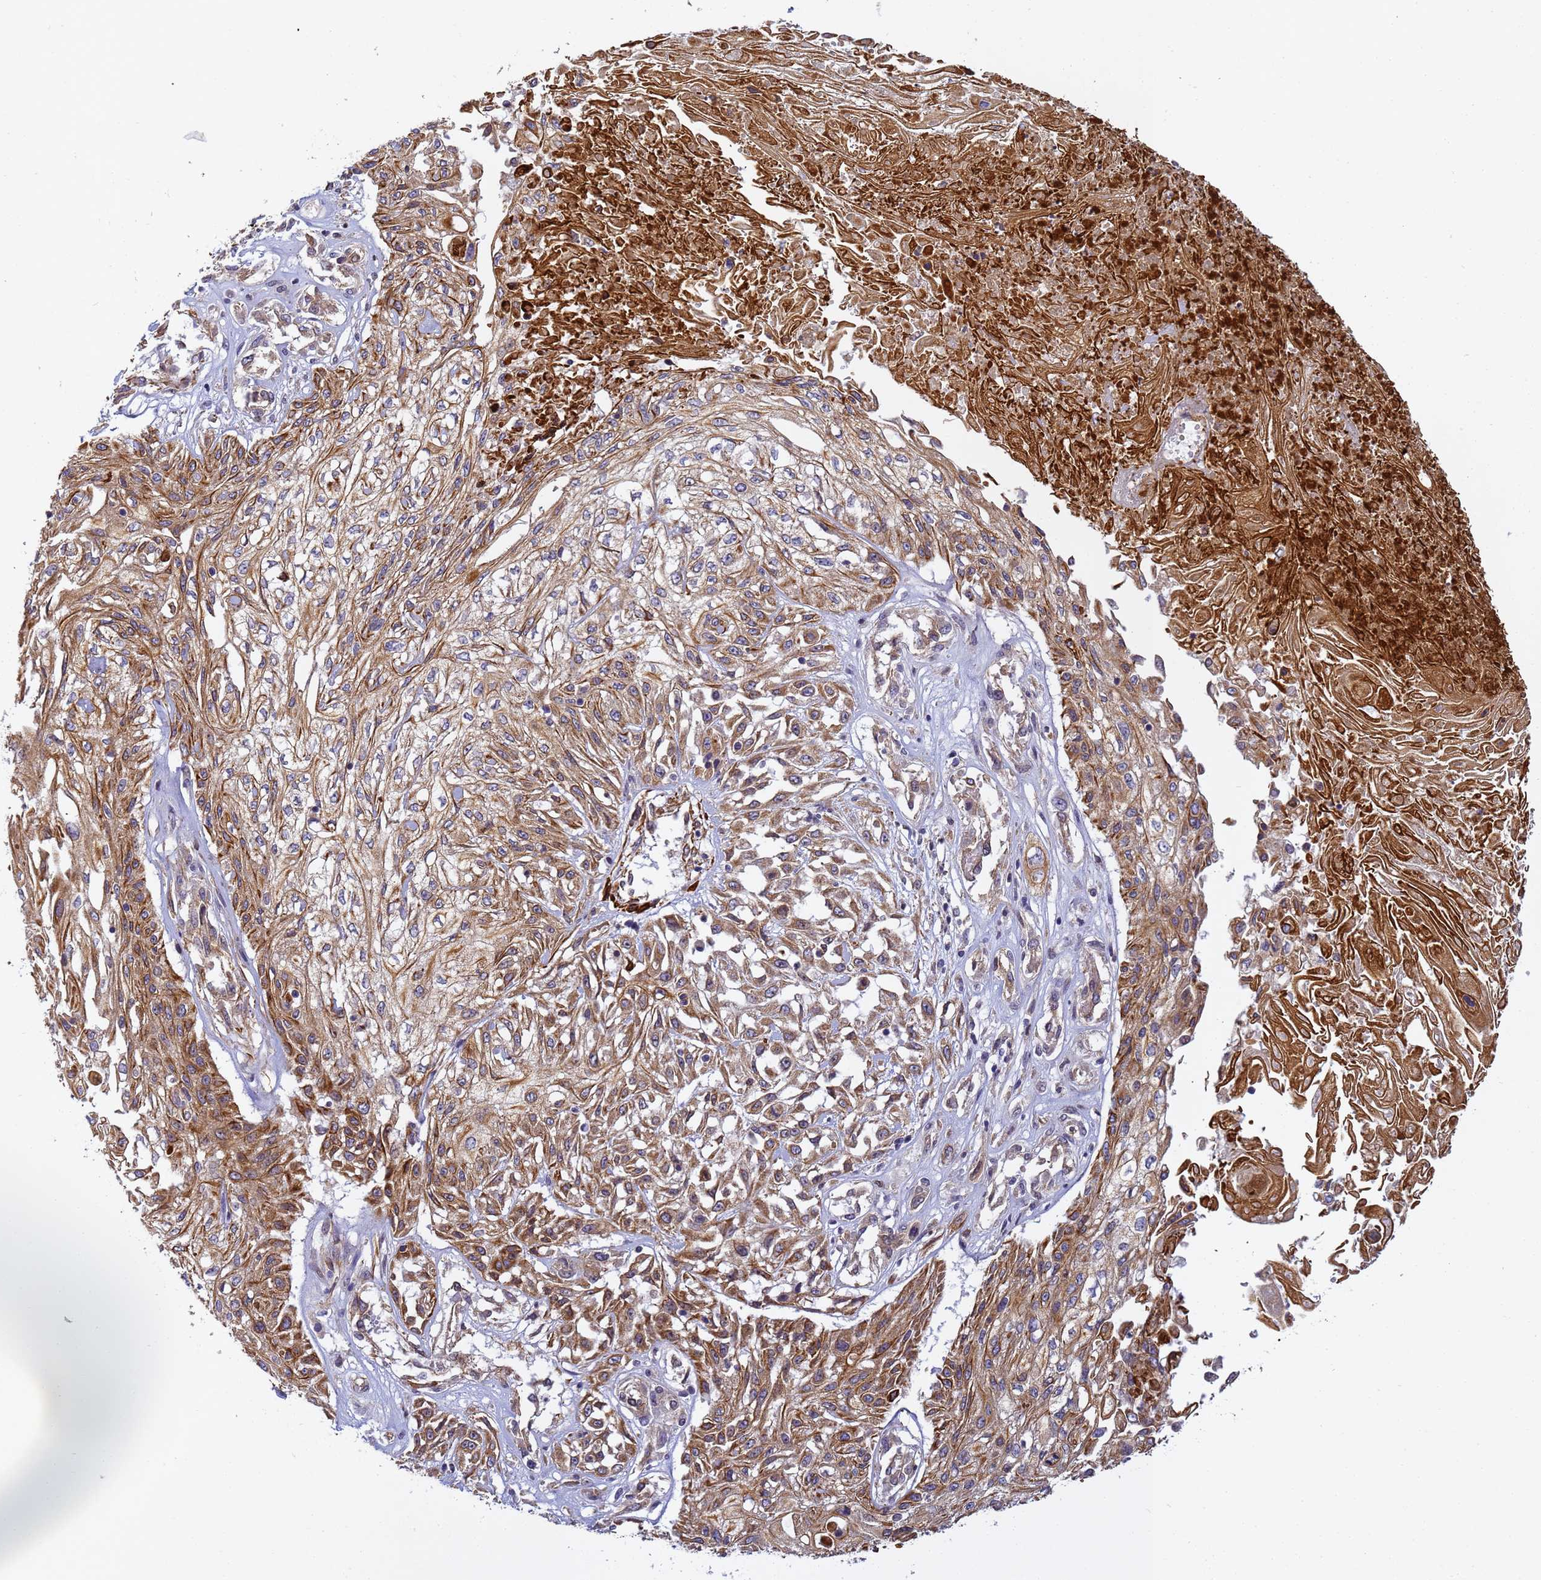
{"staining": {"intensity": "moderate", "quantity": ">75%", "location": "cytoplasmic/membranous"}, "tissue": "skin cancer", "cell_type": "Tumor cells", "image_type": "cancer", "snomed": [{"axis": "morphology", "description": "Squamous cell carcinoma, NOS"}, {"axis": "morphology", "description": "Squamous cell carcinoma, metastatic, NOS"}, {"axis": "topography", "description": "Skin"}, {"axis": "topography", "description": "Lymph node"}], "caption": "This photomicrograph displays skin metastatic squamous cell carcinoma stained with IHC to label a protein in brown. The cytoplasmic/membranous of tumor cells show moderate positivity for the protein. Nuclei are counter-stained blue.", "gene": "RALGAPA2", "patient": {"sex": "male", "age": 75}}